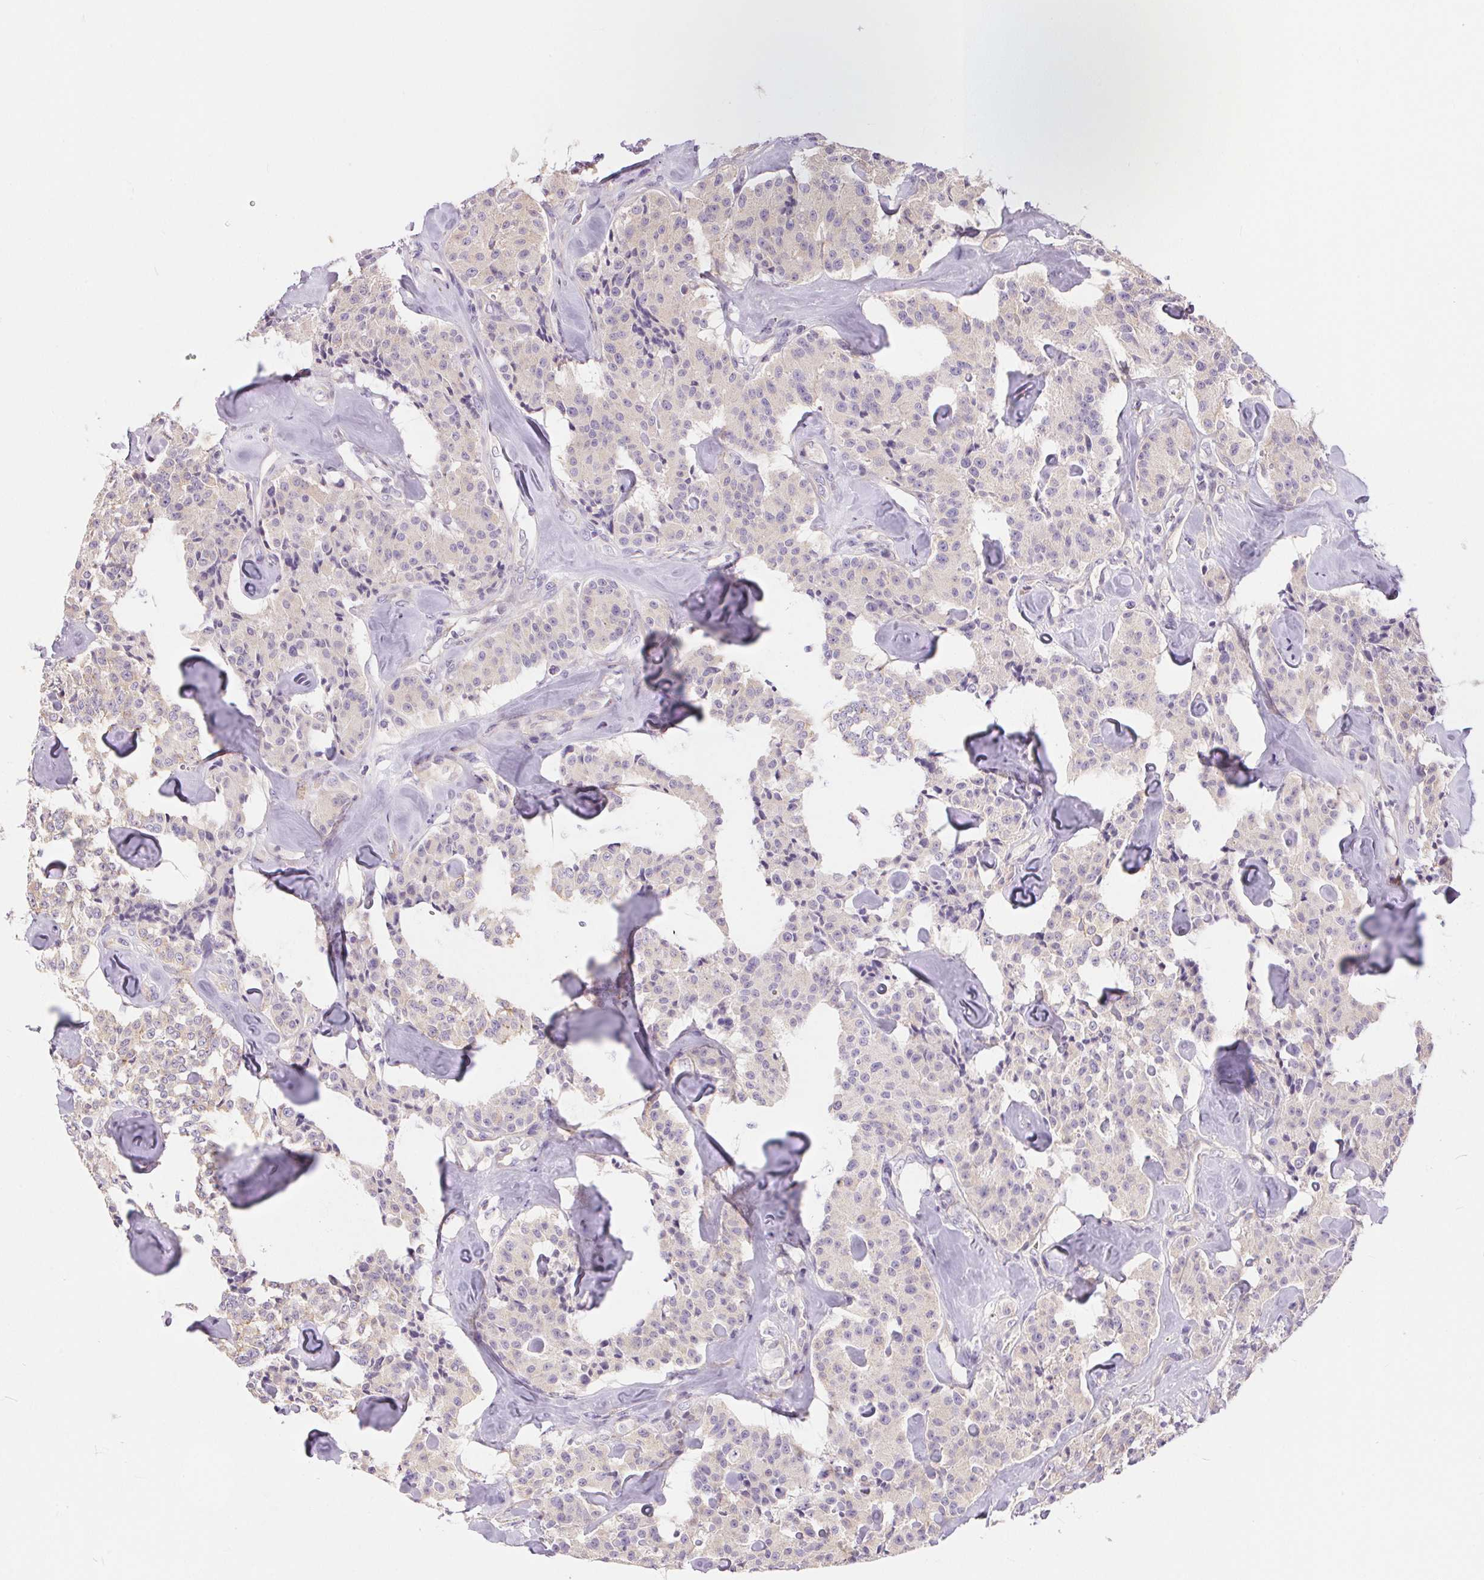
{"staining": {"intensity": "negative", "quantity": "none", "location": "none"}, "tissue": "carcinoid", "cell_type": "Tumor cells", "image_type": "cancer", "snomed": [{"axis": "morphology", "description": "Carcinoid, malignant, NOS"}, {"axis": "topography", "description": "Pancreas"}], "caption": "Immunohistochemistry image of neoplastic tissue: human carcinoid (malignant) stained with DAB (3,3'-diaminobenzidine) demonstrates no significant protein staining in tumor cells.", "gene": "UNC13B", "patient": {"sex": "male", "age": 41}}